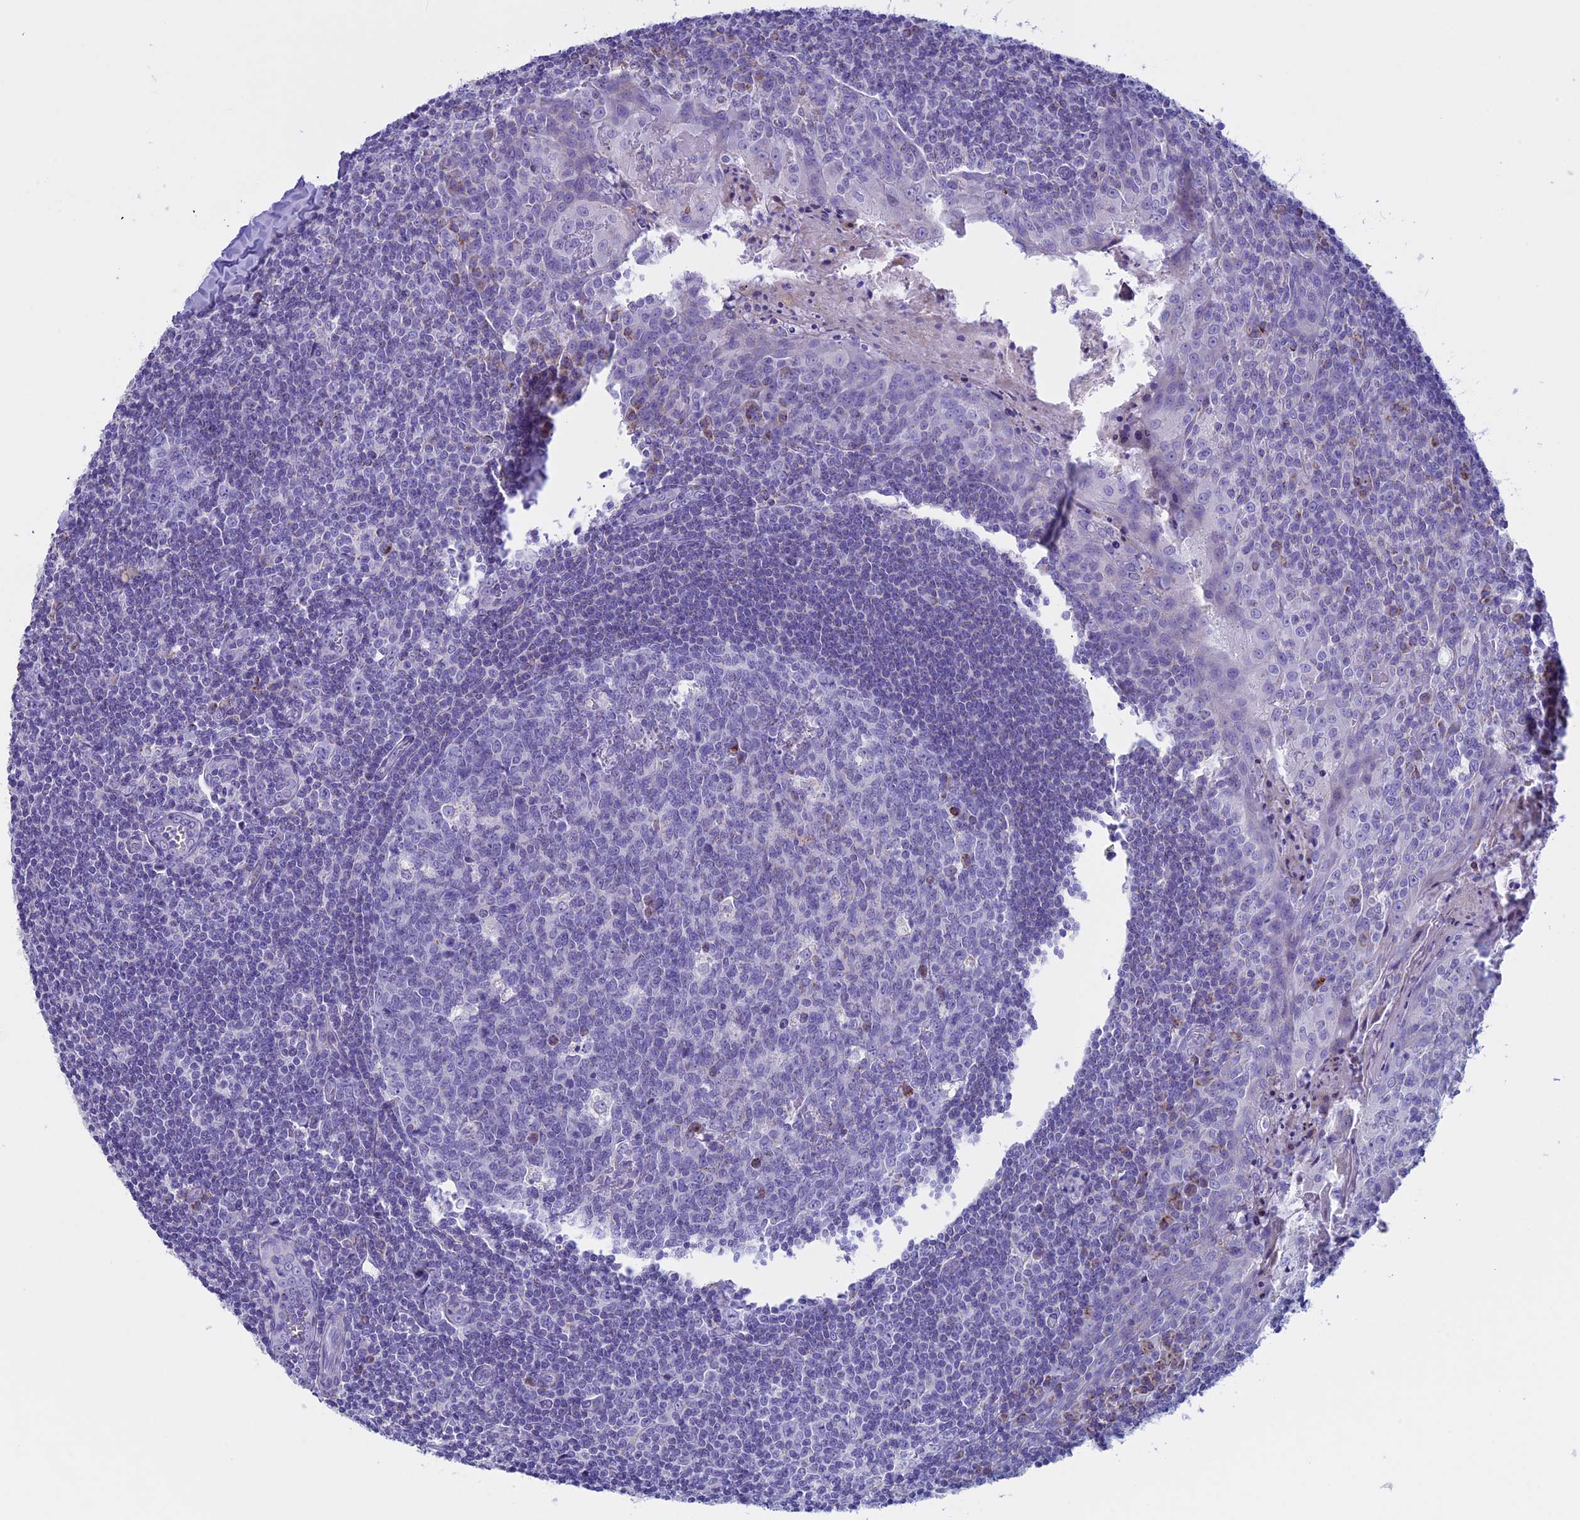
{"staining": {"intensity": "negative", "quantity": "none", "location": "none"}, "tissue": "tonsil", "cell_type": "Germinal center cells", "image_type": "normal", "snomed": [{"axis": "morphology", "description": "Normal tissue, NOS"}, {"axis": "topography", "description": "Tonsil"}], "caption": "Germinal center cells are negative for brown protein staining in unremarkable tonsil. (DAB immunohistochemistry visualized using brightfield microscopy, high magnification).", "gene": "ZNF563", "patient": {"sex": "male", "age": 27}}